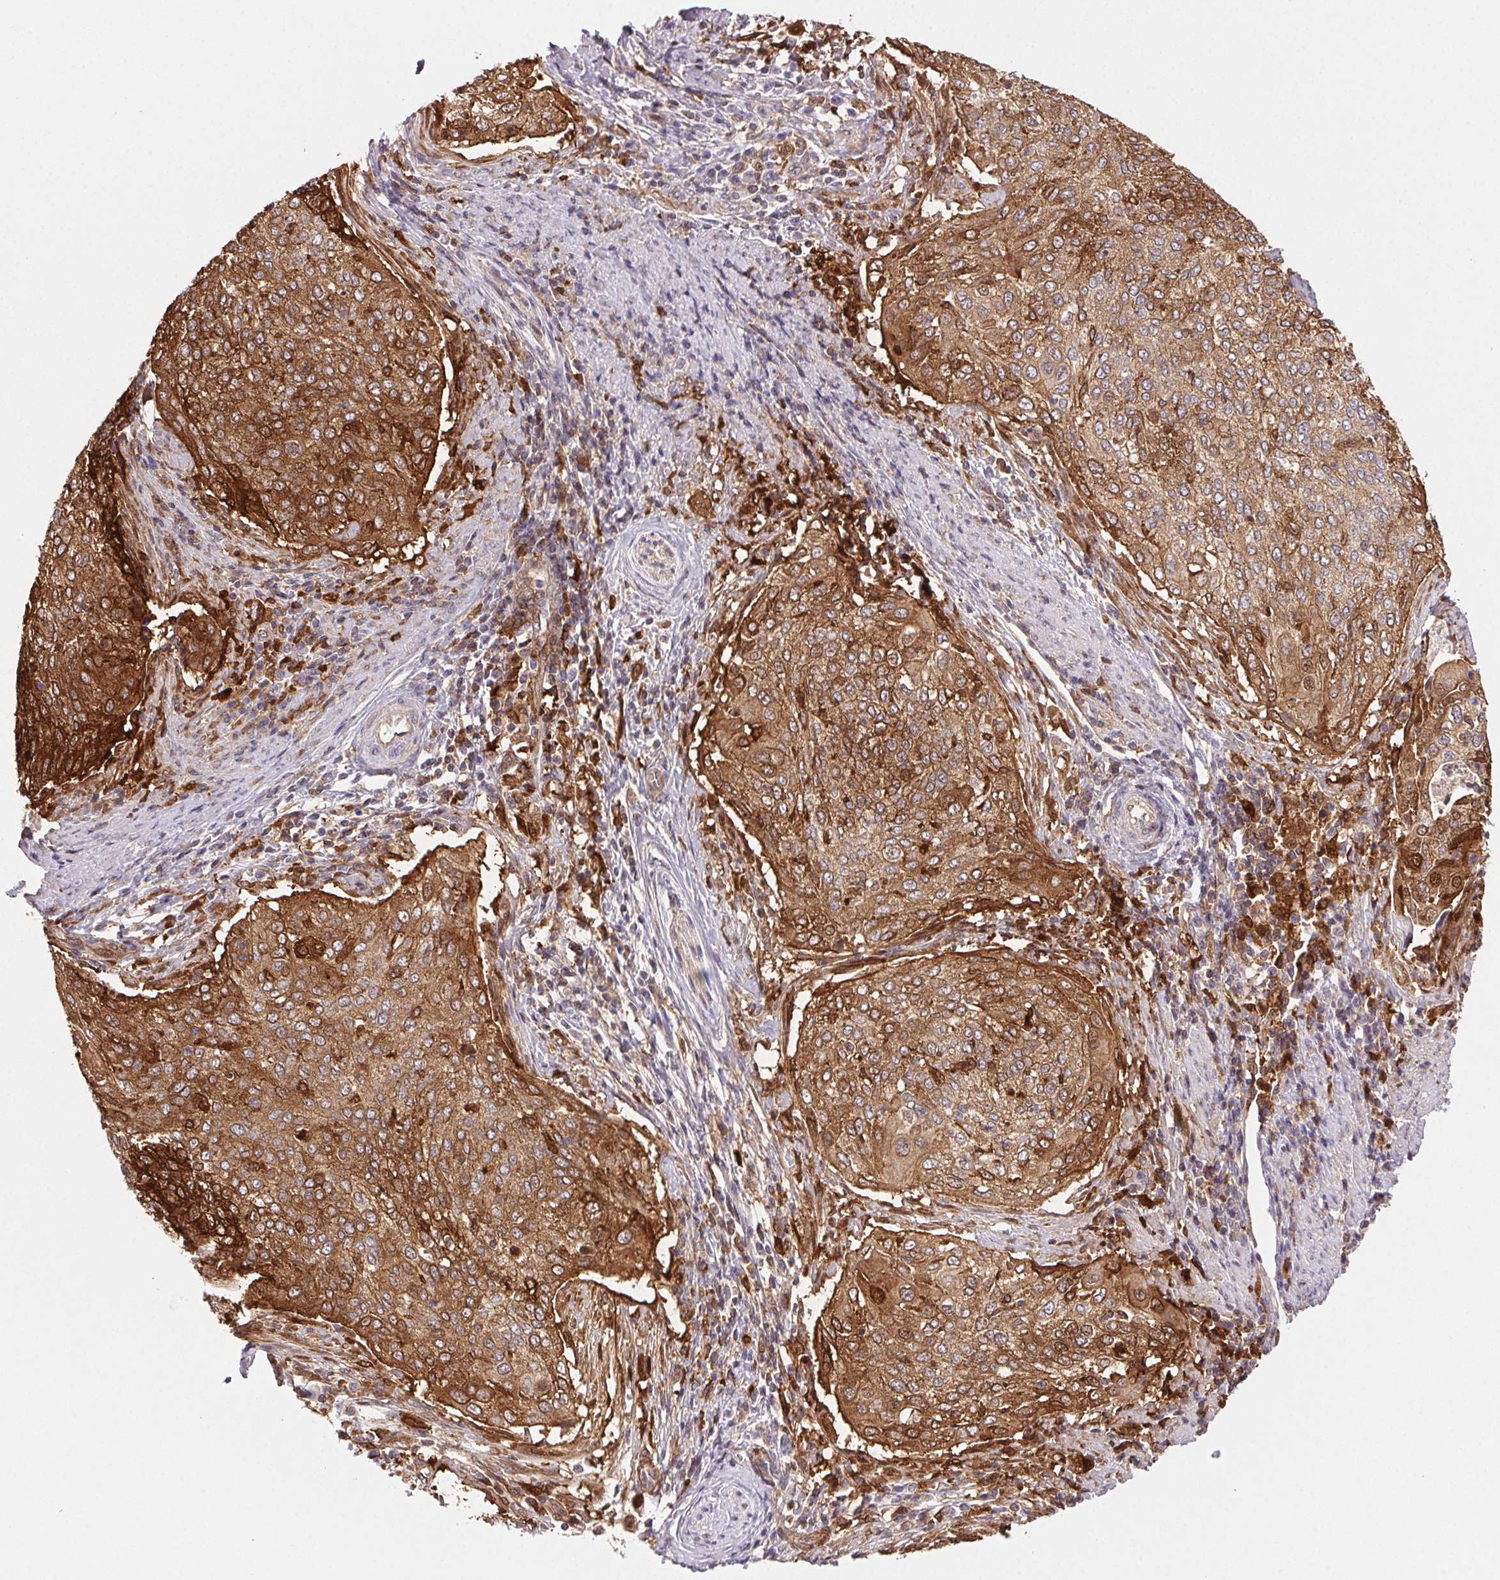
{"staining": {"intensity": "moderate", "quantity": "25%-75%", "location": "cytoplasmic/membranous"}, "tissue": "cervical cancer", "cell_type": "Tumor cells", "image_type": "cancer", "snomed": [{"axis": "morphology", "description": "Squamous cell carcinoma, NOS"}, {"axis": "topography", "description": "Cervix"}], "caption": "Cervical cancer was stained to show a protein in brown. There is medium levels of moderate cytoplasmic/membranous staining in approximately 25%-75% of tumor cells.", "gene": "GBP1", "patient": {"sex": "female", "age": 38}}